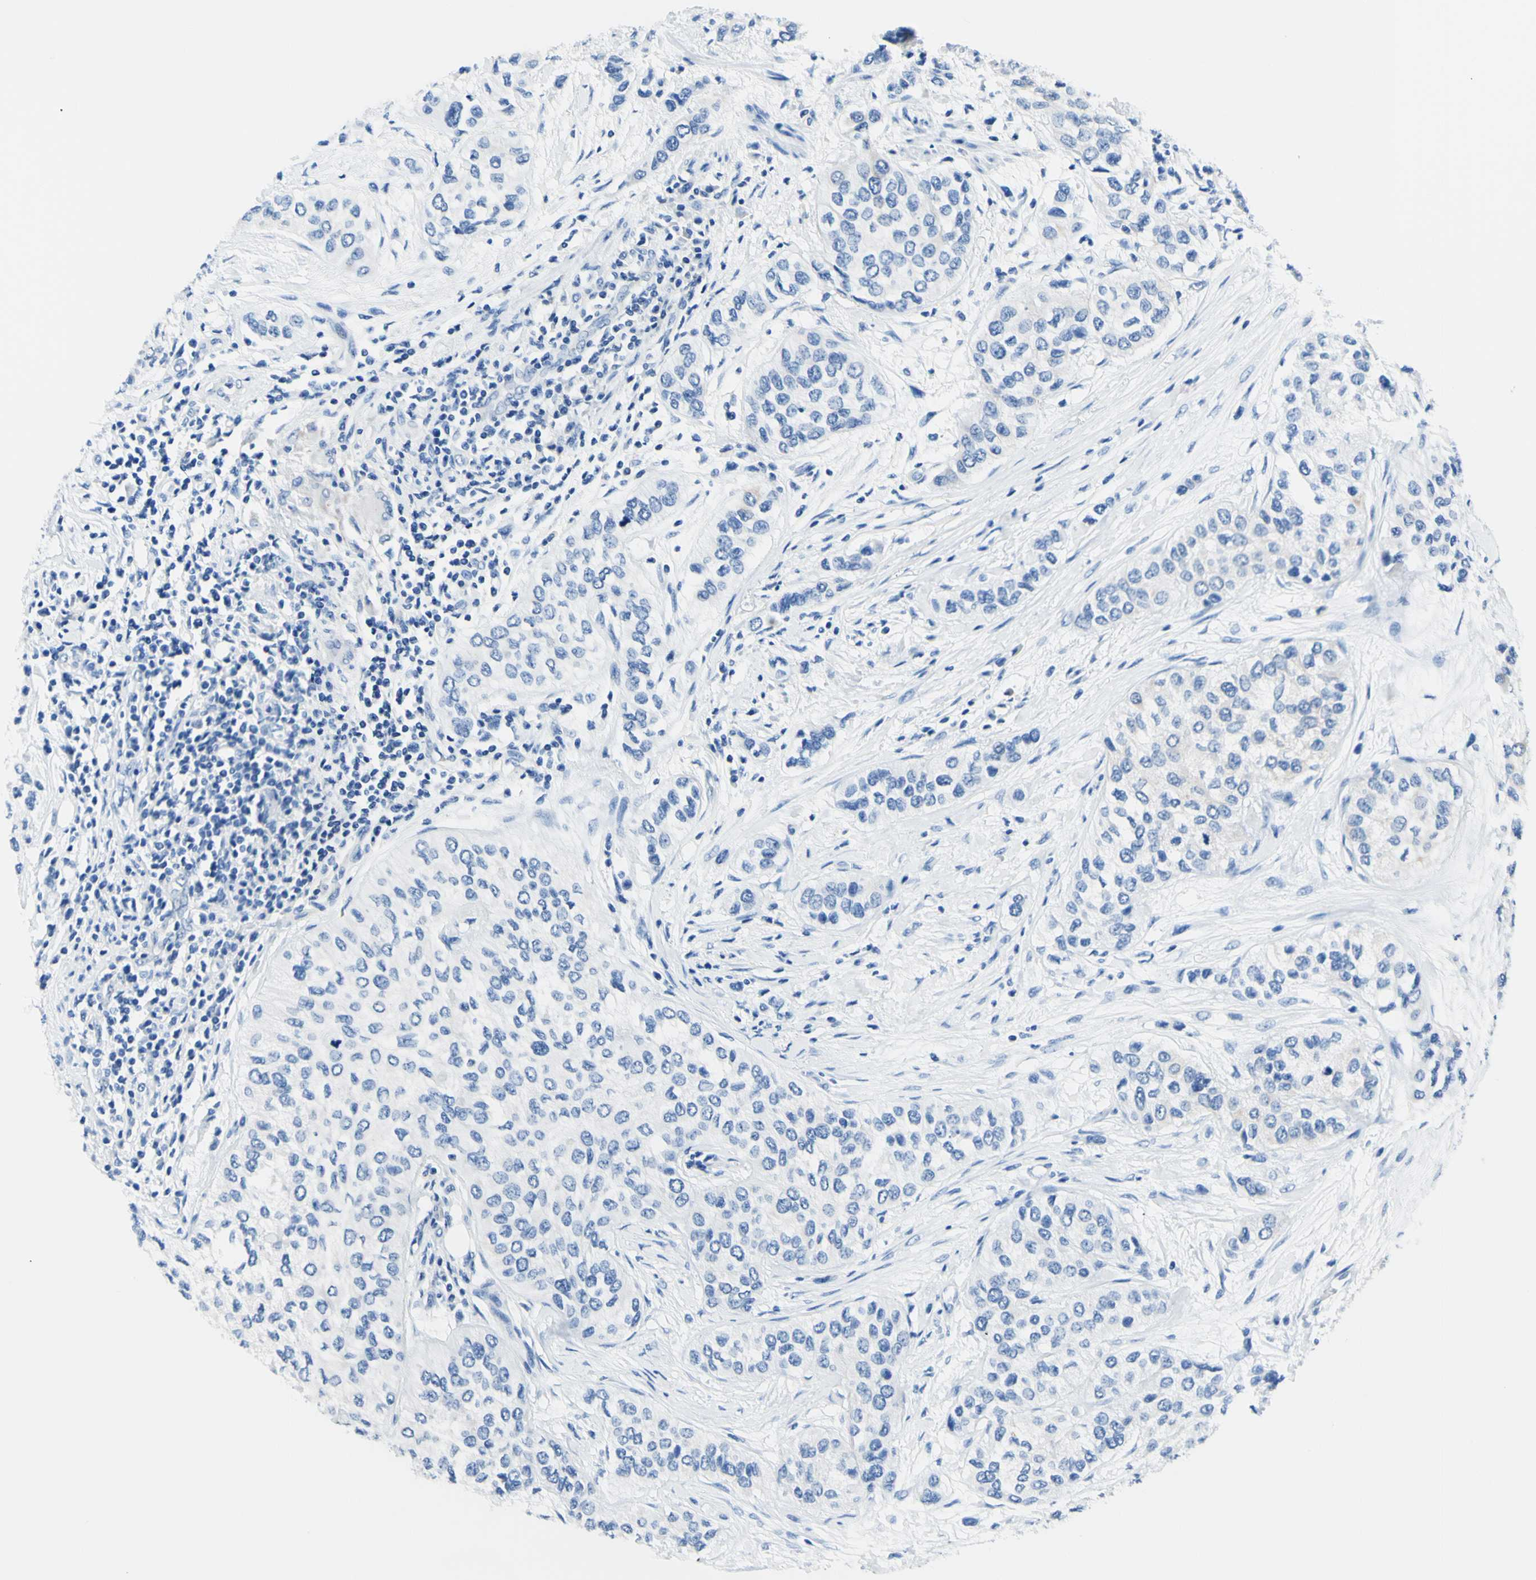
{"staining": {"intensity": "negative", "quantity": "none", "location": "none"}, "tissue": "urothelial cancer", "cell_type": "Tumor cells", "image_type": "cancer", "snomed": [{"axis": "morphology", "description": "Urothelial carcinoma, High grade"}, {"axis": "topography", "description": "Urinary bladder"}], "caption": "High magnification brightfield microscopy of urothelial cancer stained with DAB (brown) and counterstained with hematoxylin (blue): tumor cells show no significant expression.", "gene": "HPCA", "patient": {"sex": "female", "age": 56}}